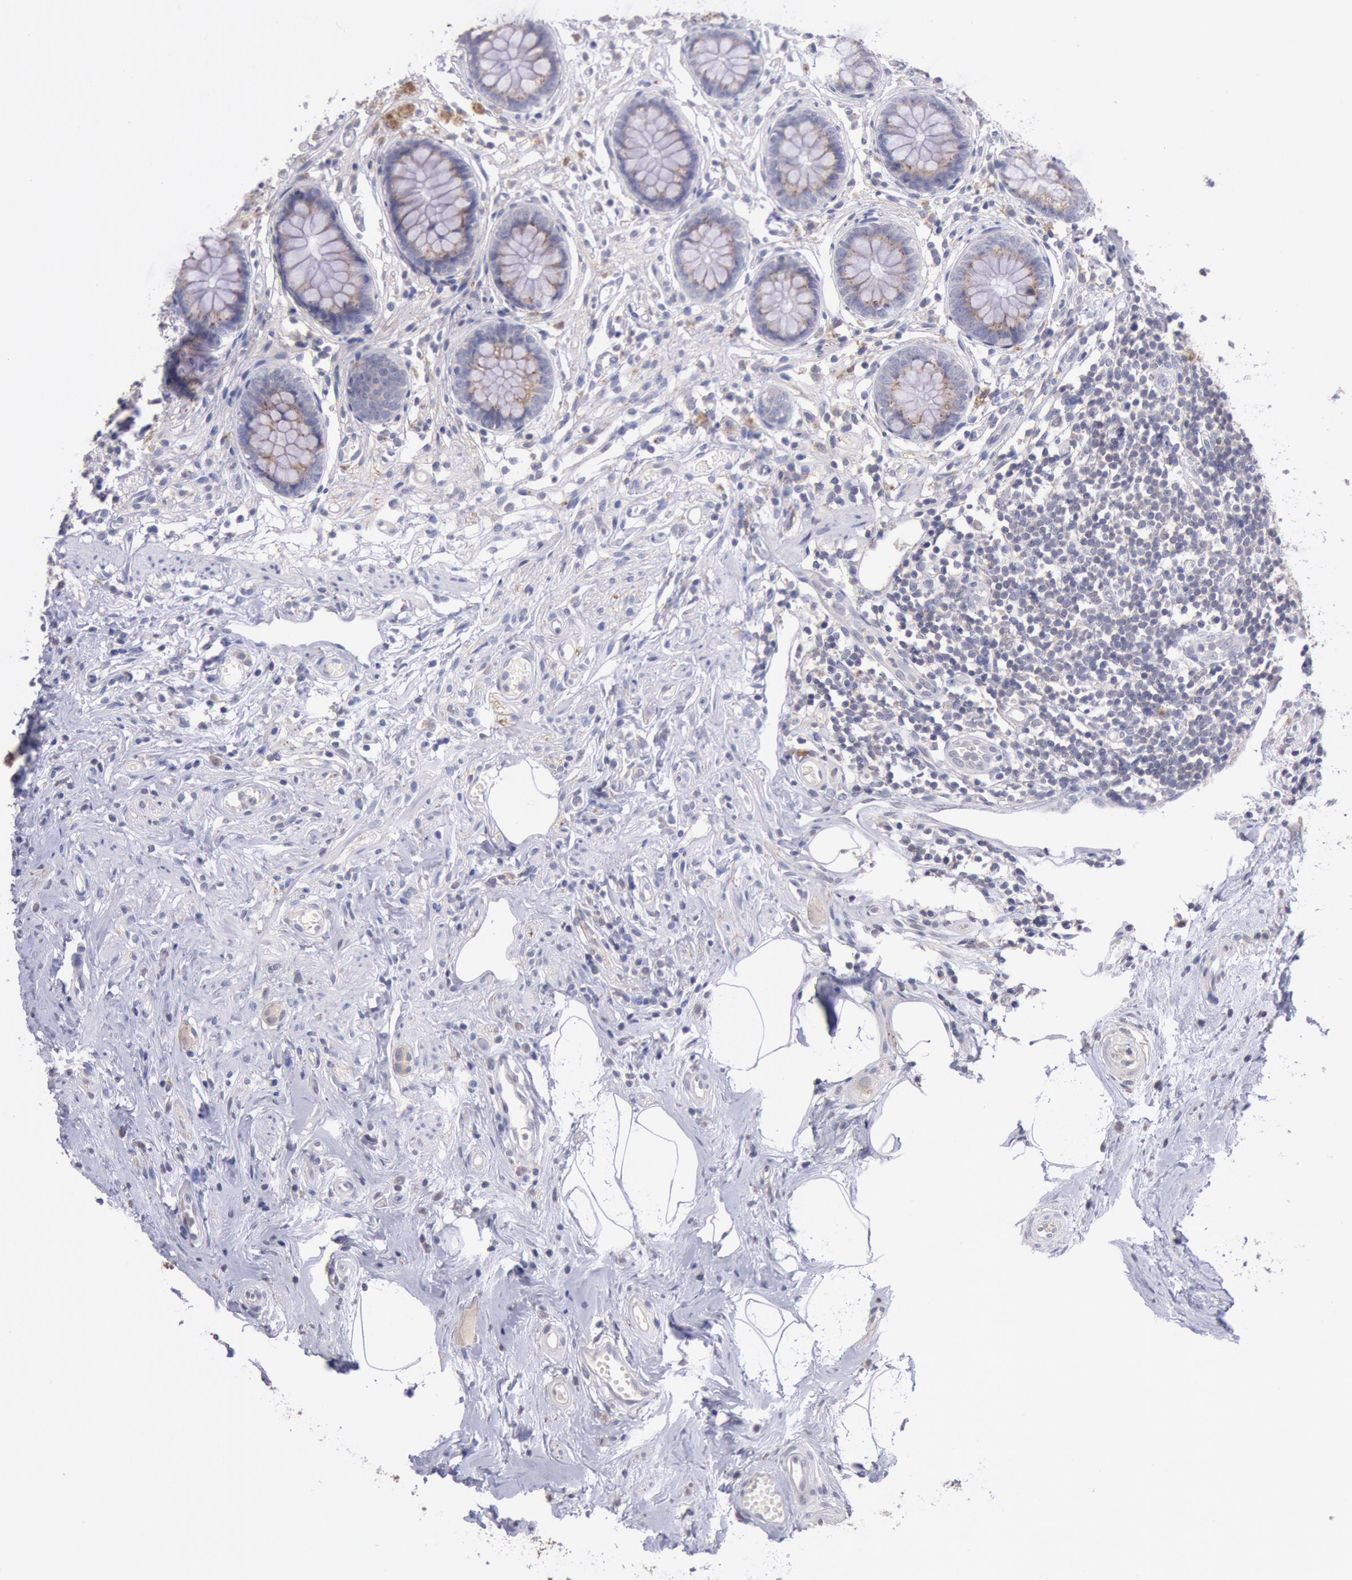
{"staining": {"intensity": "weak", "quantity": "25%-75%", "location": "cytoplasmic/membranous"}, "tissue": "appendix", "cell_type": "Glandular cells", "image_type": "normal", "snomed": [{"axis": "morphology", "description": "Normal tissue, NOS"}, {"axis": "topography", "description": "Appendix"}], "caption": "The micrograph reveals staining of normal appendix, revealing weak cytoplasmic/membranous protein expression (brown color) within glandular cells. The staining was performed using DAB (3,3'-diaminobenzidine) to visualize the protein expression in brown, while the nuclei were stained in blue with hematoxylin (Magnification: 20x).", "gene": "GAL3ST1", "patient": {"sex": "male", "age": 38}}